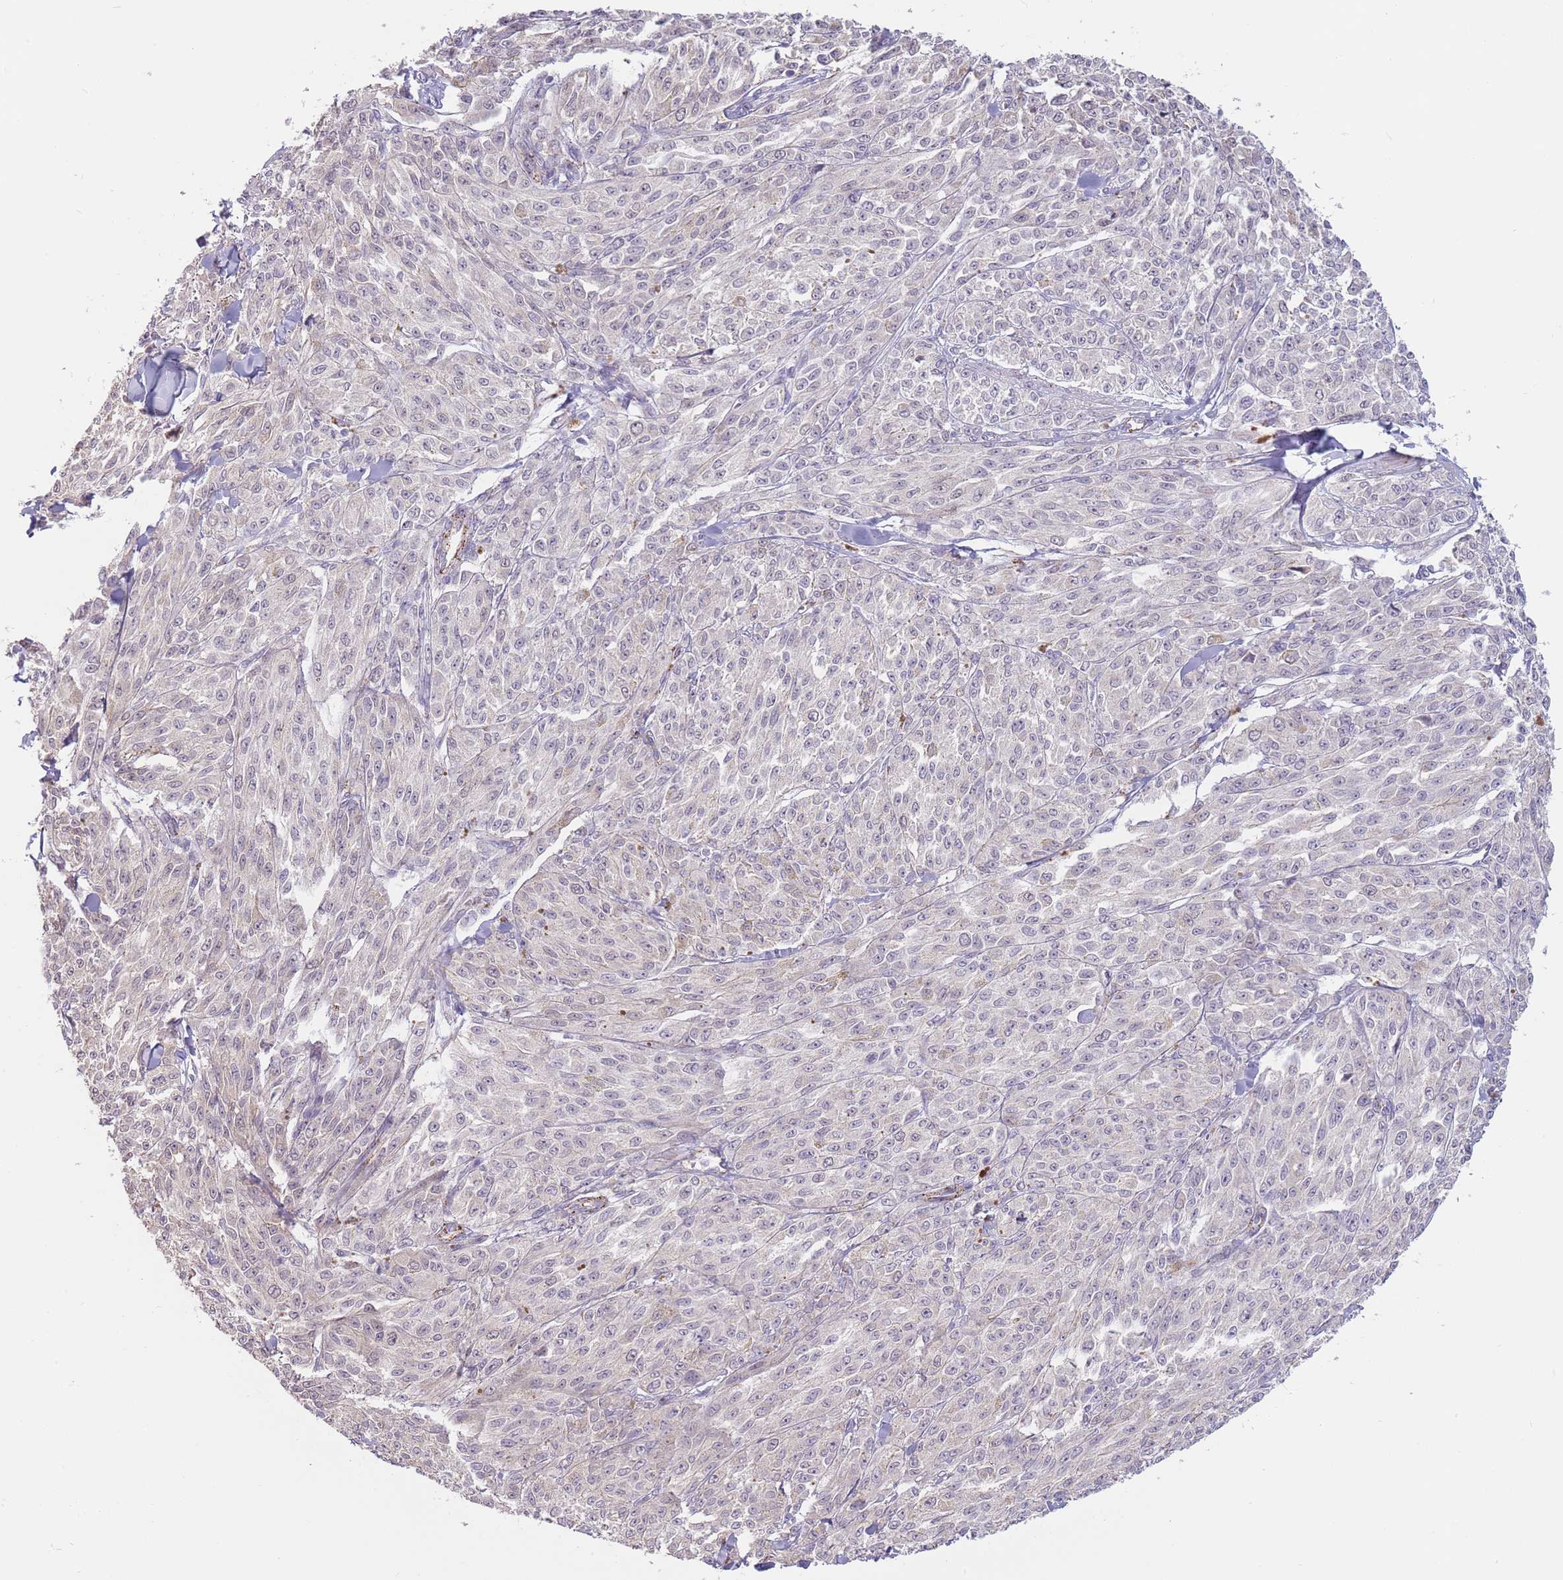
{"staining": {"intensity": "negative", "quantity": "none", "location": "none"}, "tissue": "melanoma", "cell_type": "Tumor cells", "image_type": "cancer", "snomed": [{"axis": "morphology", "description": "Malignant melanoma, NOS"}, {"axis": "topography", "description": "Skin"}], "caption": "A micrograph of human malignant melanoma is negative for staining in tumor cells.", "gene": "LDHD", "patient": {"sex": "female", "age": 52}}